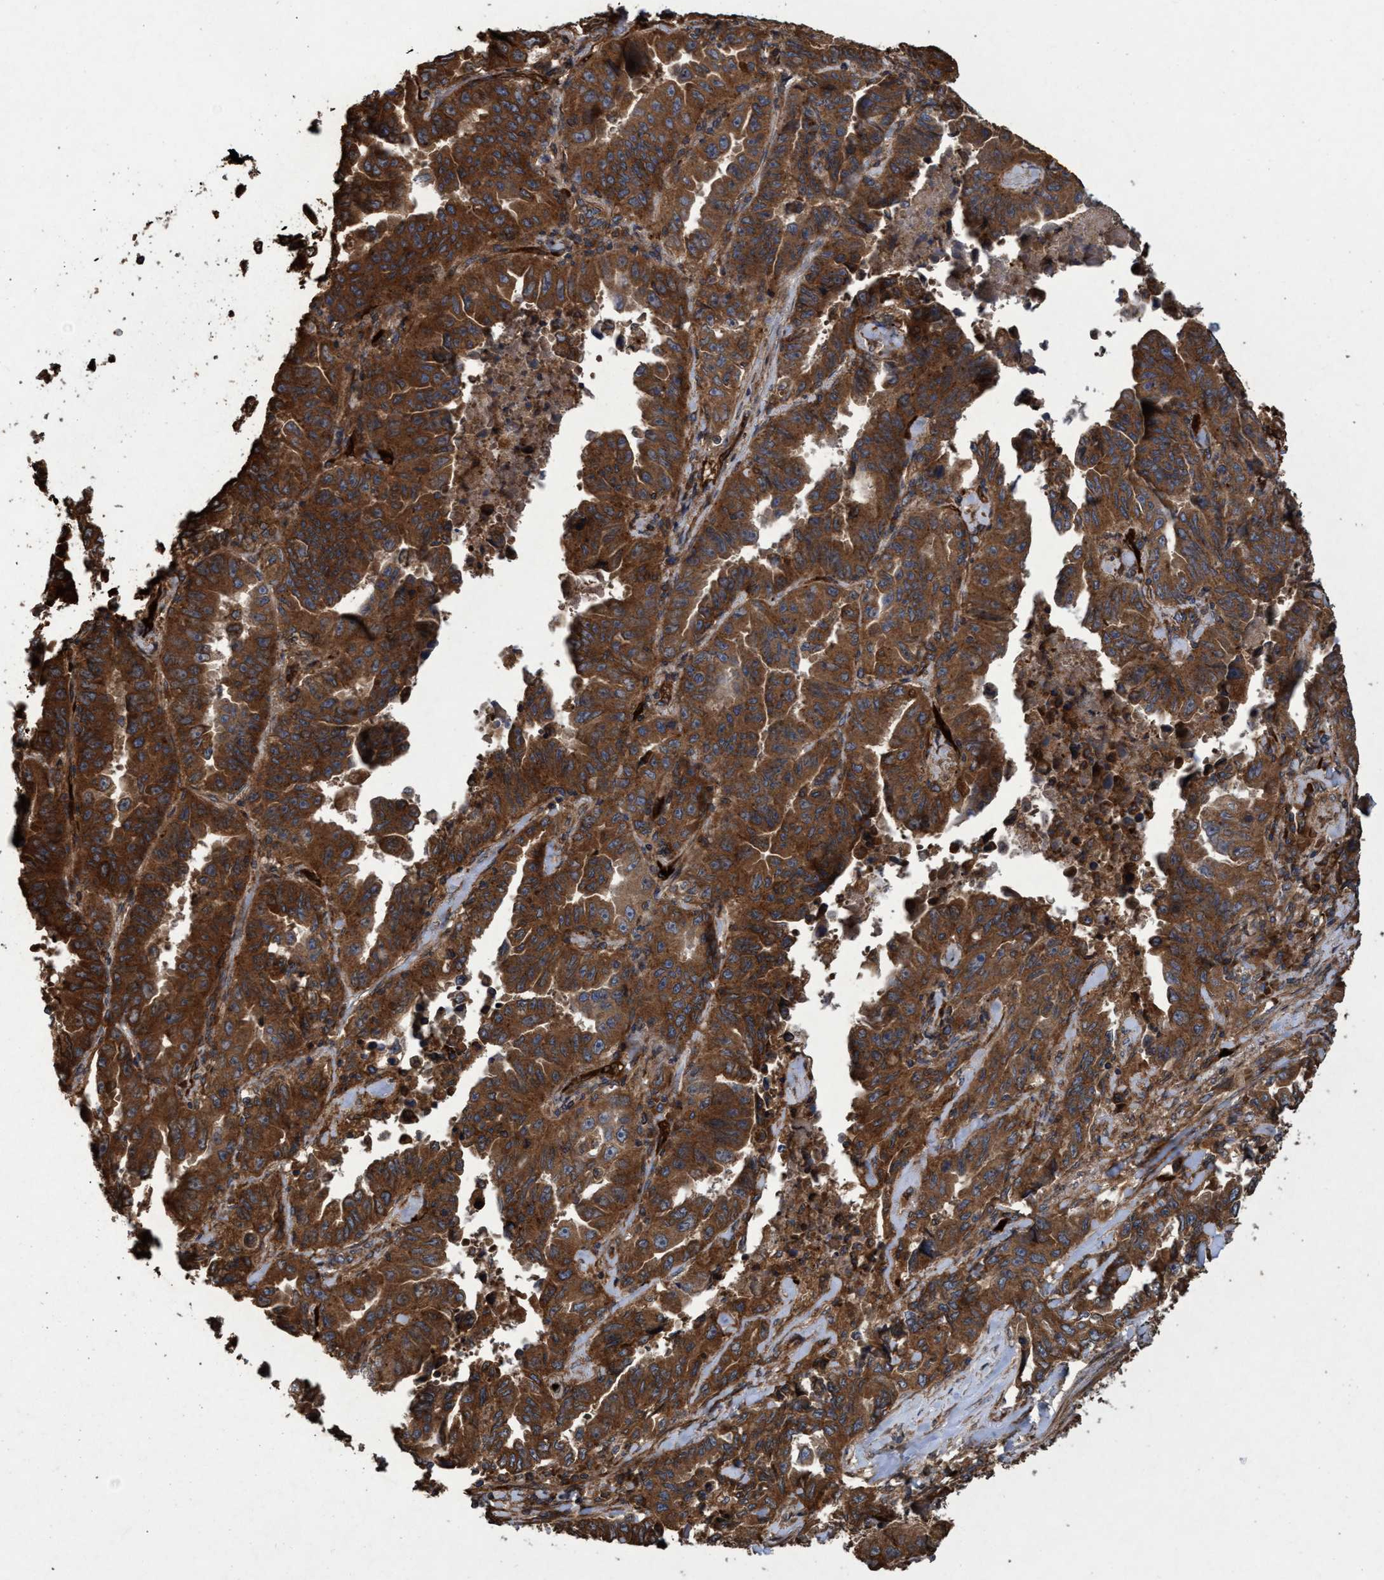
{"staining": {"intensity": "strong", "quantity": ">75%", "location": "cytoplasmic/membranous"}, "tissue": "lung cancer", "cell_type": "Tumor cells", "image_type": "cancer", "snomed": [{"axis": "morphology", "description": "Adenocarcinoma, NOS"}, {"axis": "topography", "description": "Lung"}], "caption": "Protein expression by immunohistochemistry (IHC) shows strong cytoplasmic/membranous staining in approximately >75% of tumor cells in lung cancer (adenocarcinoma).", "gene": "CHMP6", "patient": {"sex": "female", "age": 51}}